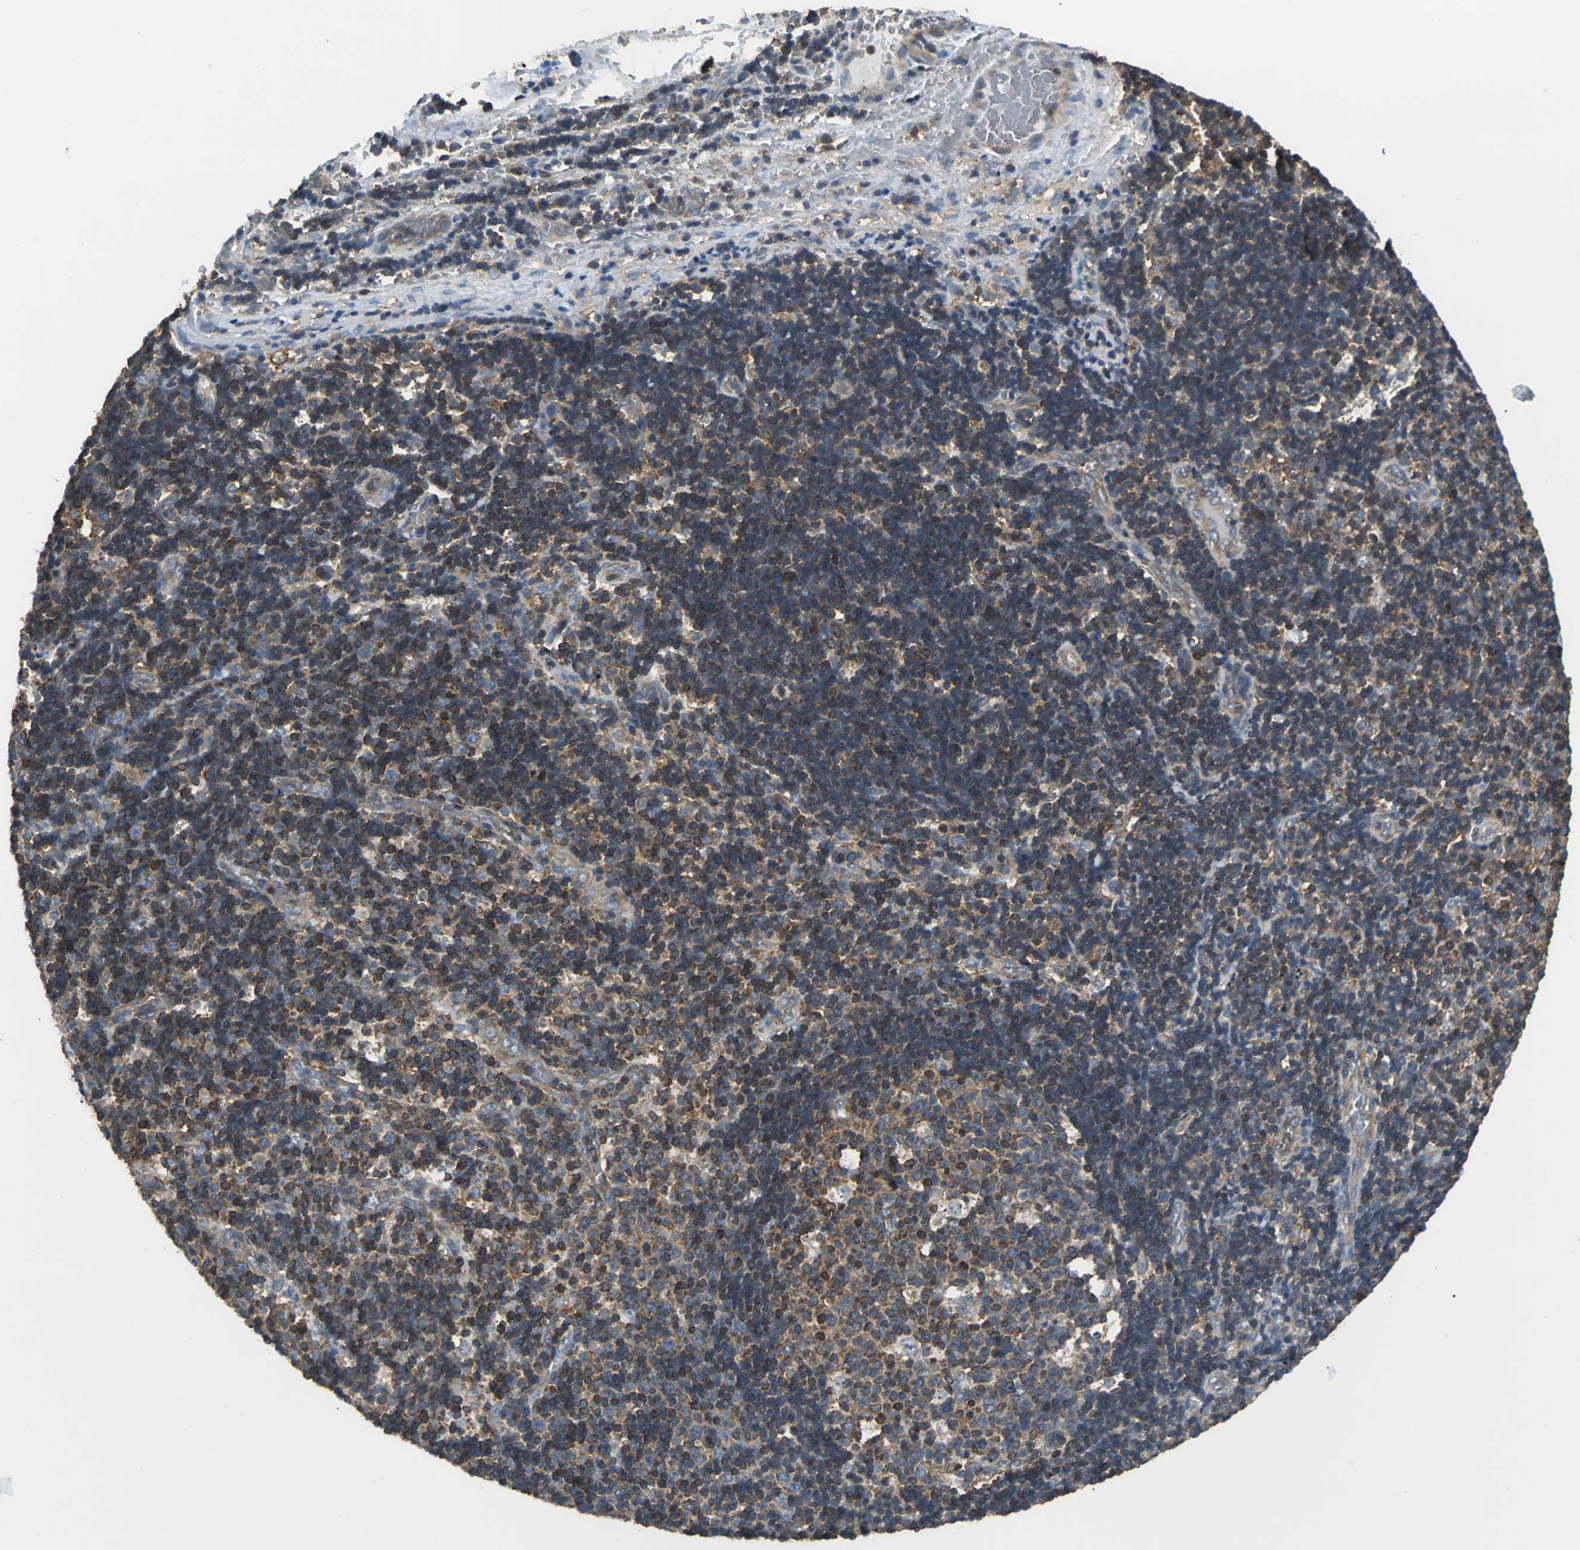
{"staining": {"intensity": "strong", "quantity": ">75%", "location": "cytoplasmic/membranous"}, "tissue": "lymph node", "cell_type": "Germinal center cells", "image_type": "normal", "snomed": [{"axis": "morphology", "description": "Normal tissue, NOS"}, {"axis": "topography", "description": "Lymph node"}, {"axis": "topography", "description": "Salivary gland"}], "caption": "Immunohistochemistry (DAB (3,3'-diaminobenzidine)) staining of normal lymph node displays strong cytoplasmic/membranous protein positivity in approximately >75% of germinal center cells.", "gene": "PARVA", "patient": {"sex": "male", "age": 8}}